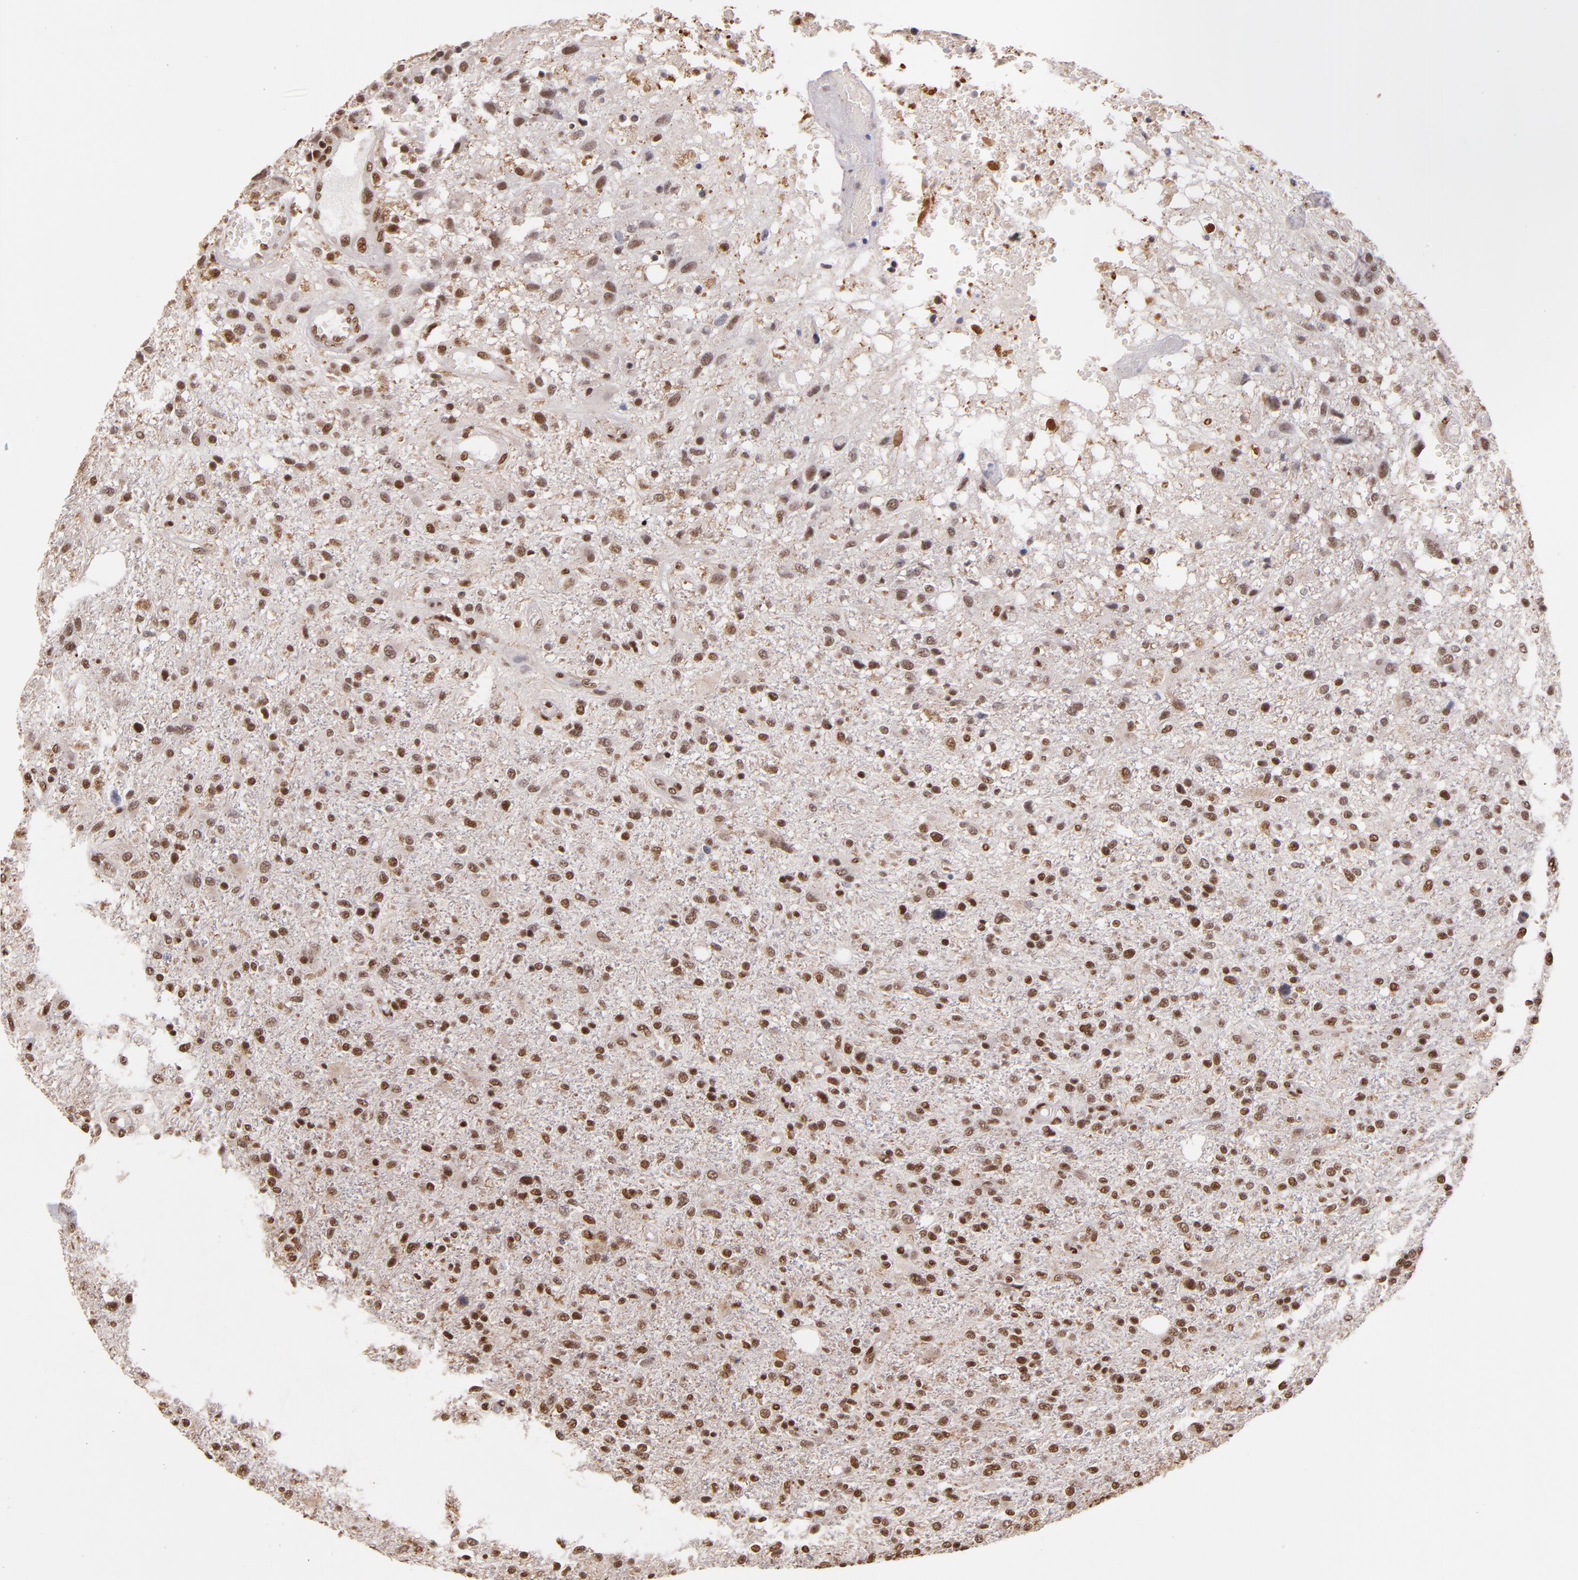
{"staining": {"intensity": "moderate", "quantity": ">75%", "location": "nuclear"}, "tissue": "glioma", "cell_type": "Tumor cells", "image_type": "cancer", "snomed": [{"axis": "morphology", "description": "Glioma, malignant, High grade"}, {"axis": "topography", "description": "Cerebral cortex"}], "caption": "Immunohistochemical staining of human glioma reveals moderate nuclear protein staining in about >75% of tumor cells. The protein of interest is shown in brown color, while the nuclei are stained blue.", "gene": "SP1", "patient": {"sex": "male", "age": 76}}